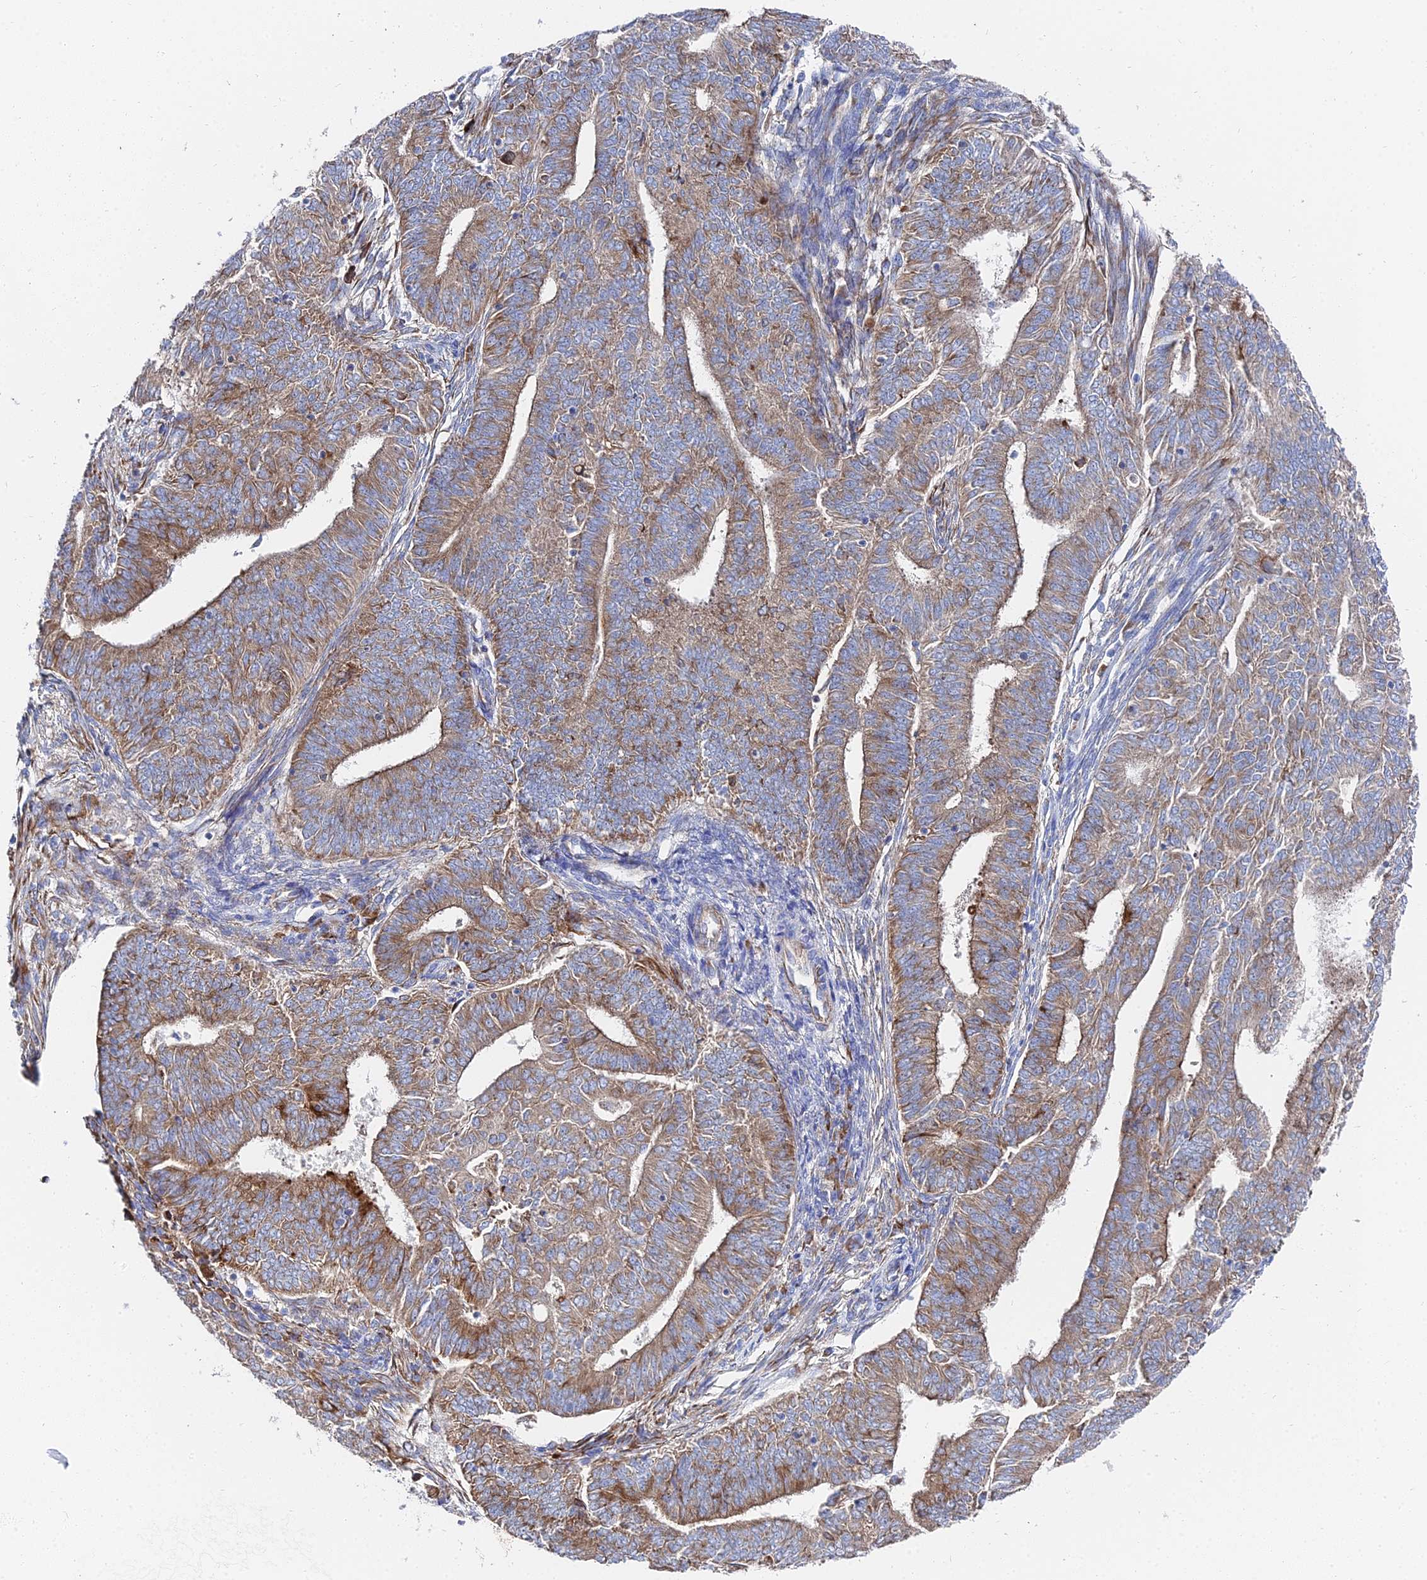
{"staining": {"intensity": "moderate", "quantity": ">75%", "location": "cytoplasmic/membranous"}, "tissue": "endometrial cancer", "cell_type": "Tumor cells", "image_type": "cancer", "snomed": [{"axis": "morphology", "description": "Adenocarcinoma, NOS"}, {"axis": "topography", "description": "Endometrium"}], "caption": "A micrograph of endometrial cancer stained for a protein exhibits moderate cytoplasmic/membranous brown staining in tumor cells.", "gene": "PTTG1", "patient": {"sex": "female", "age": 62}}